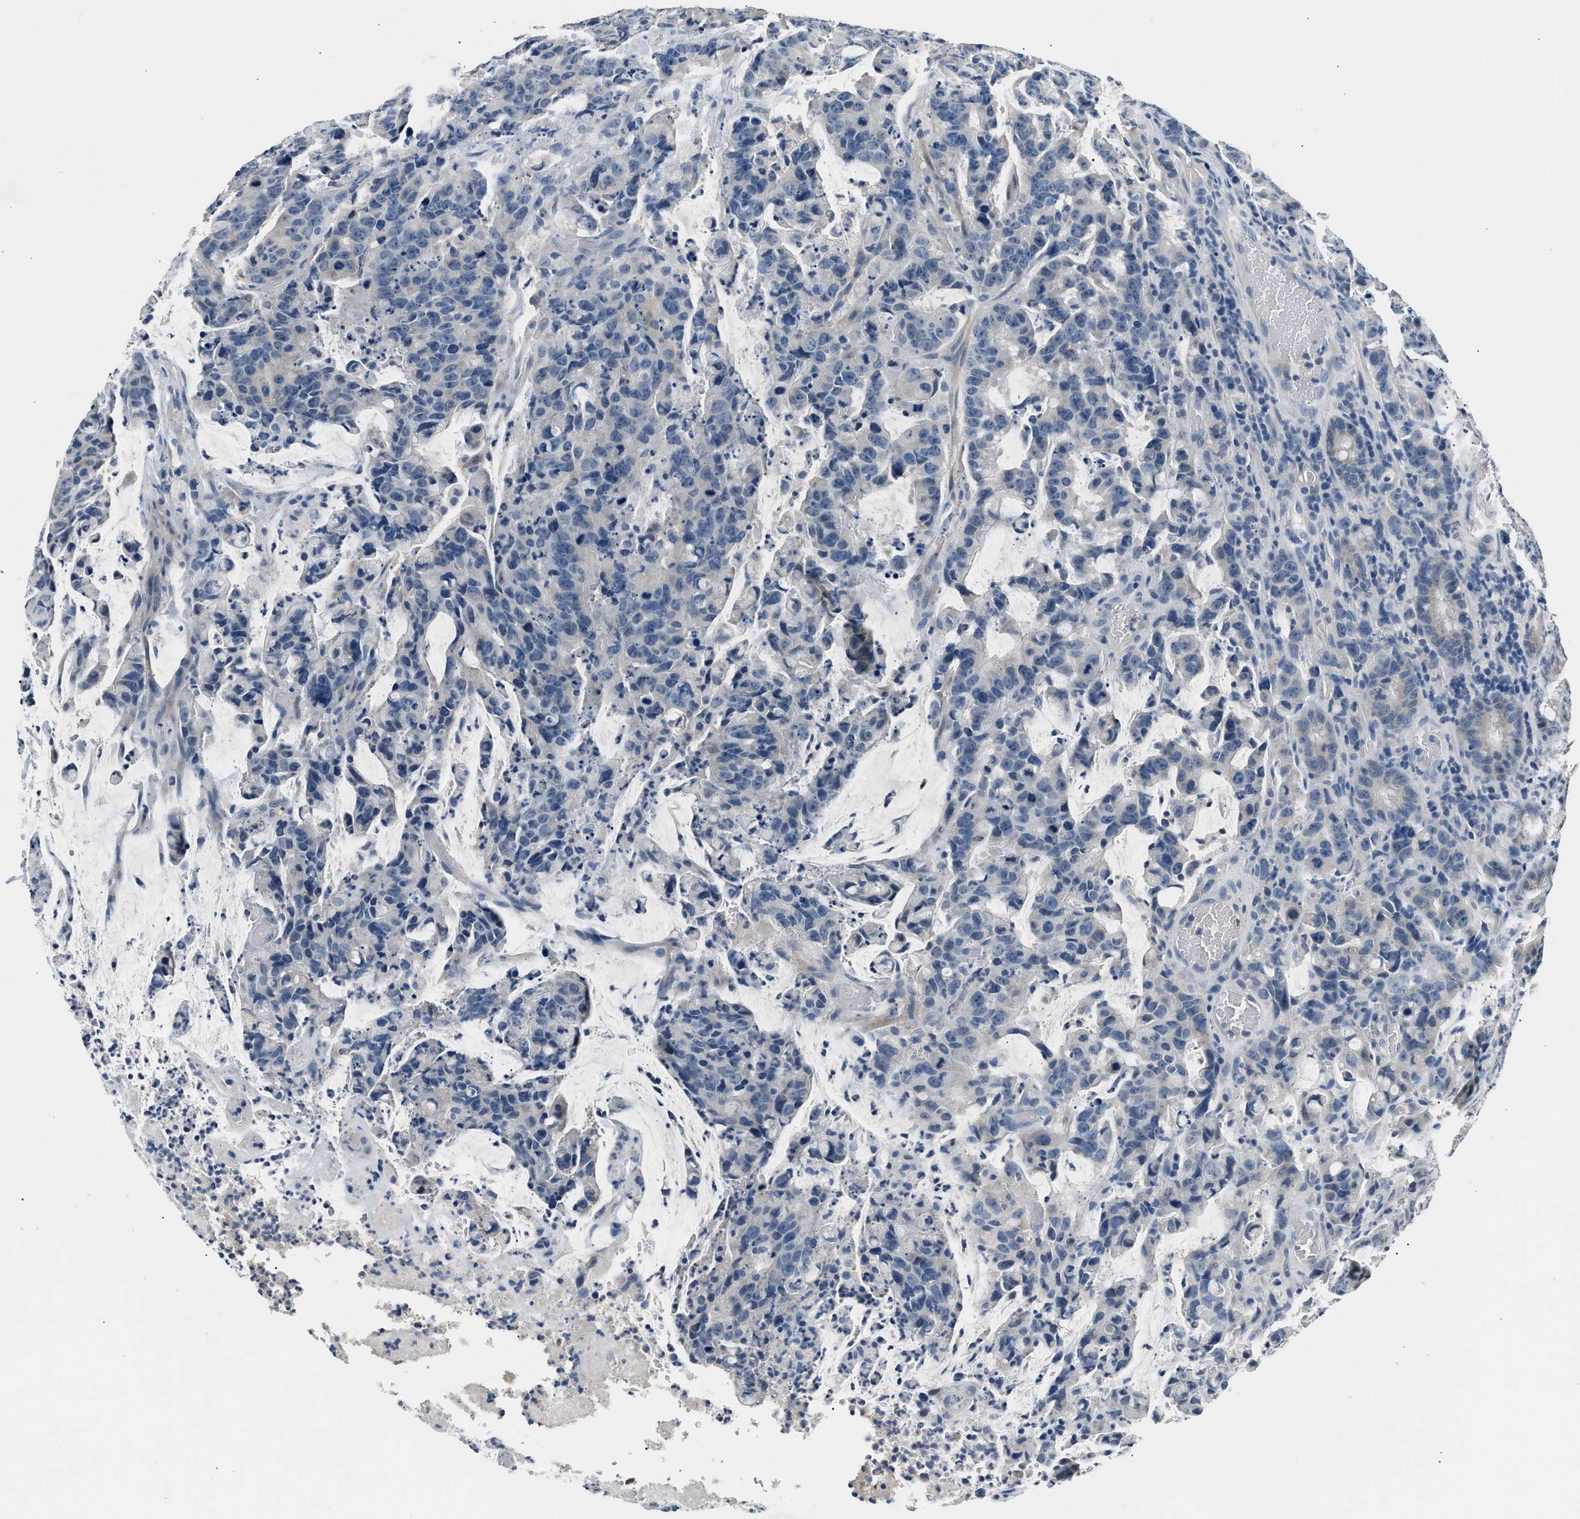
{"staining": {"intensity": "negative", "quantity": "none", "location": "none"}, "tissue": "colorectal cancer", "cell_type": "Tumor cells", "image_type": "cancer", "snomed": [{"axis": "morphology", "description": "Adenocarcinoma, NOS"}, {"axis": "topography", "description": "Colon"}], "caption": "The histopathology image shows no significant positivity in tumor cells of adenocarcinoma (colorectal).", "gene": "INHA", "patient": {"sex": "female", "age": 86}}